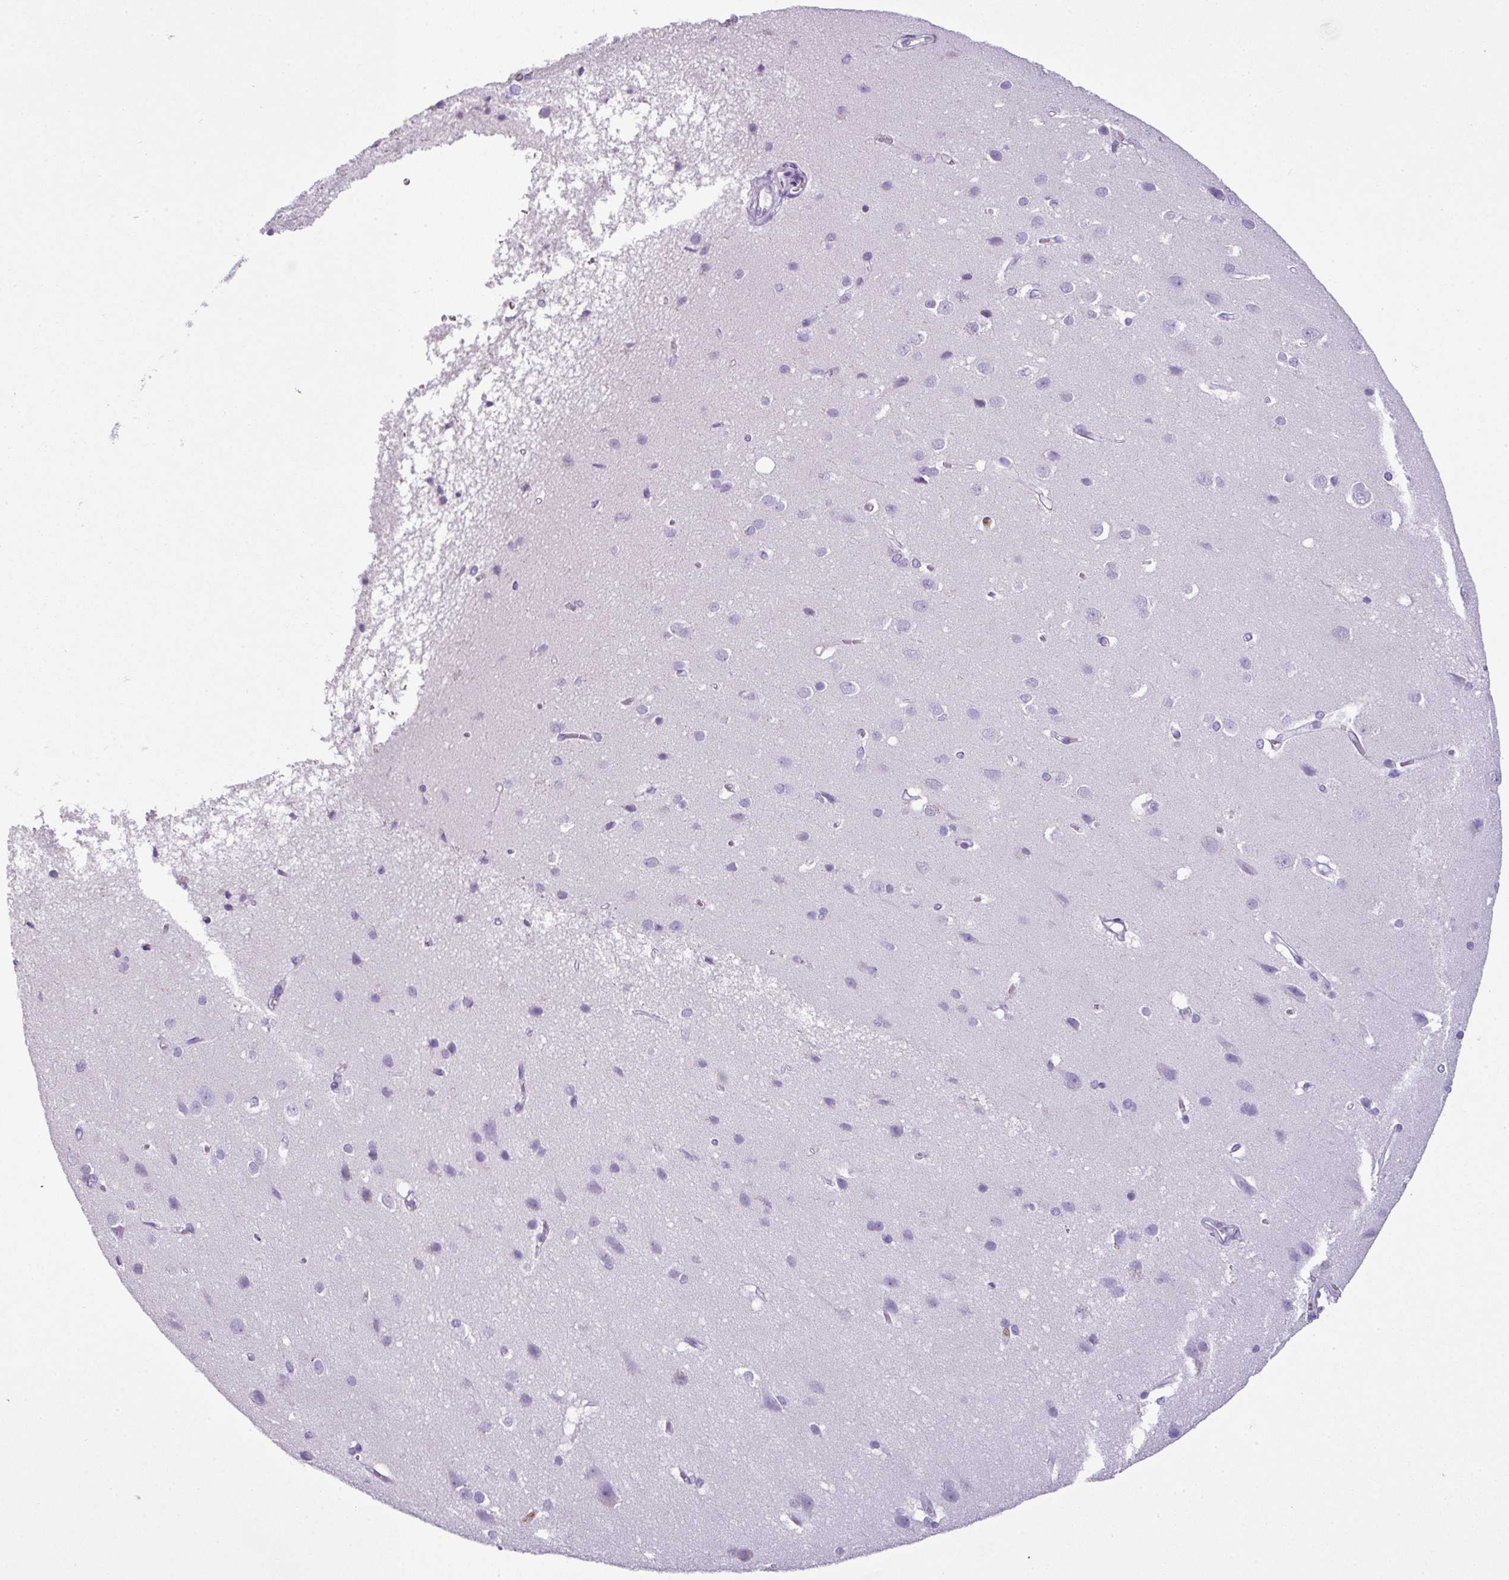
{"staining": {"intensity": "negative", "quantity": "none", "location": "none"}, "tissue": "cerebral cortex", "cell_type": "Endothelial cells", "image_type": "normal", "snomed": [{"axis": "morphology", "description": "Normal tissue, NOS"}, {"axis": "topography", "description": "Cerebral cortex"}], "caption": "High power microscopy image of an IHC image of unremarkable cerebral cortex, revealing no significant staining in endothelial cells.", "gene": "CTSG", "patient": {"sex": "male", "age": 37}}